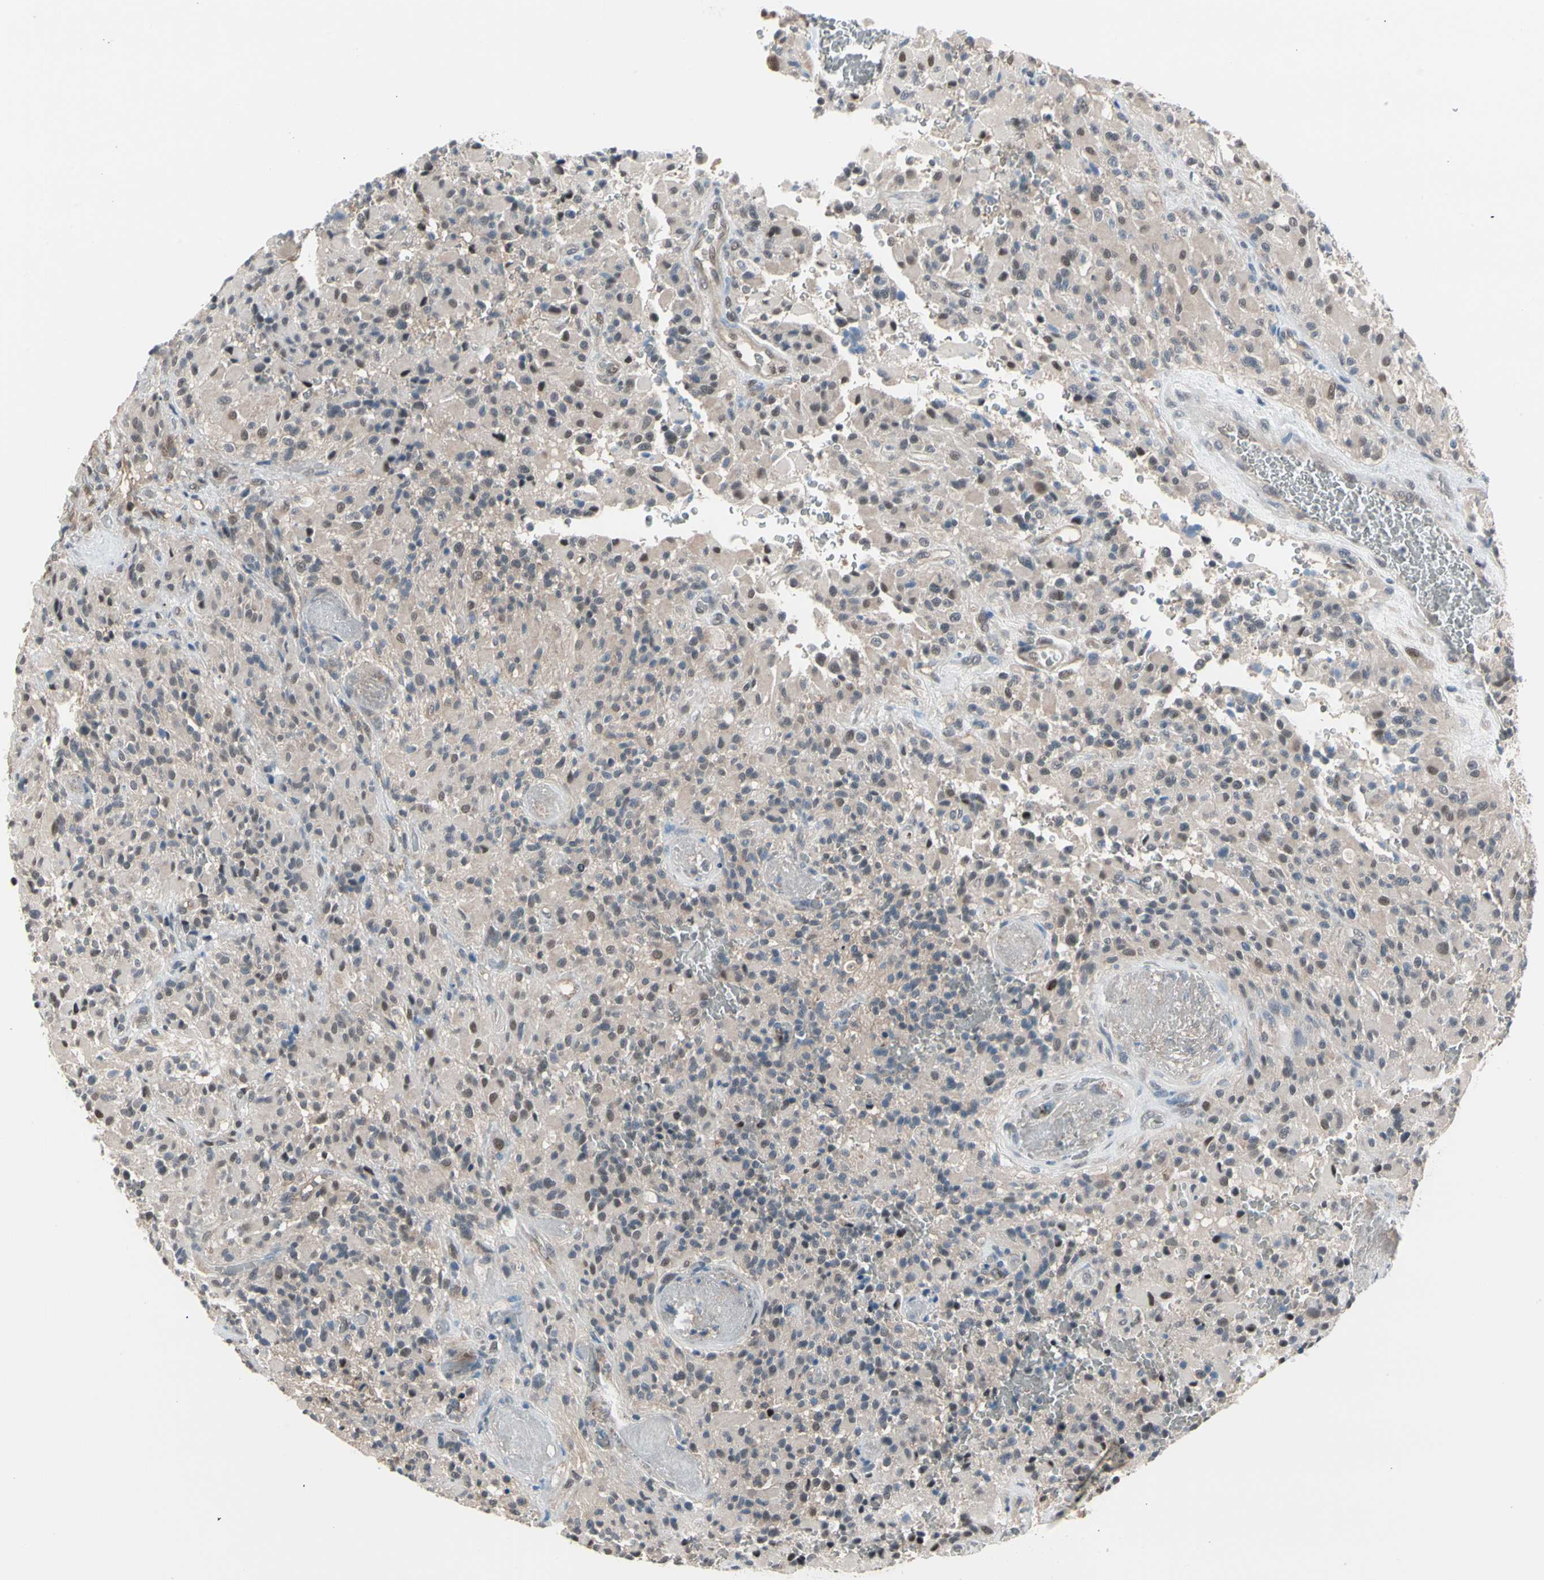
{"staining": {"intensity": "weak", "quantity": "25%-75%", "location": "cytoplasmic/membranous,nuclear"}, "tissue": "glioma", "cell_type": "Tumor cells", "image_type": "cancer", "snomed": [{"axis": "morphology", "description": "Glioma, malignant, High grade"}, {"axis": "topography", "description": "Brain"}], "caption": "Brown immunohistochemical staining in human glioma reveals weak cytoplasmic/membranous and nuclear positivity in approximately 25%-75% of tumor cells.", "gene": "PSMA2", "patient": {"sex": "male", "age": 71}}